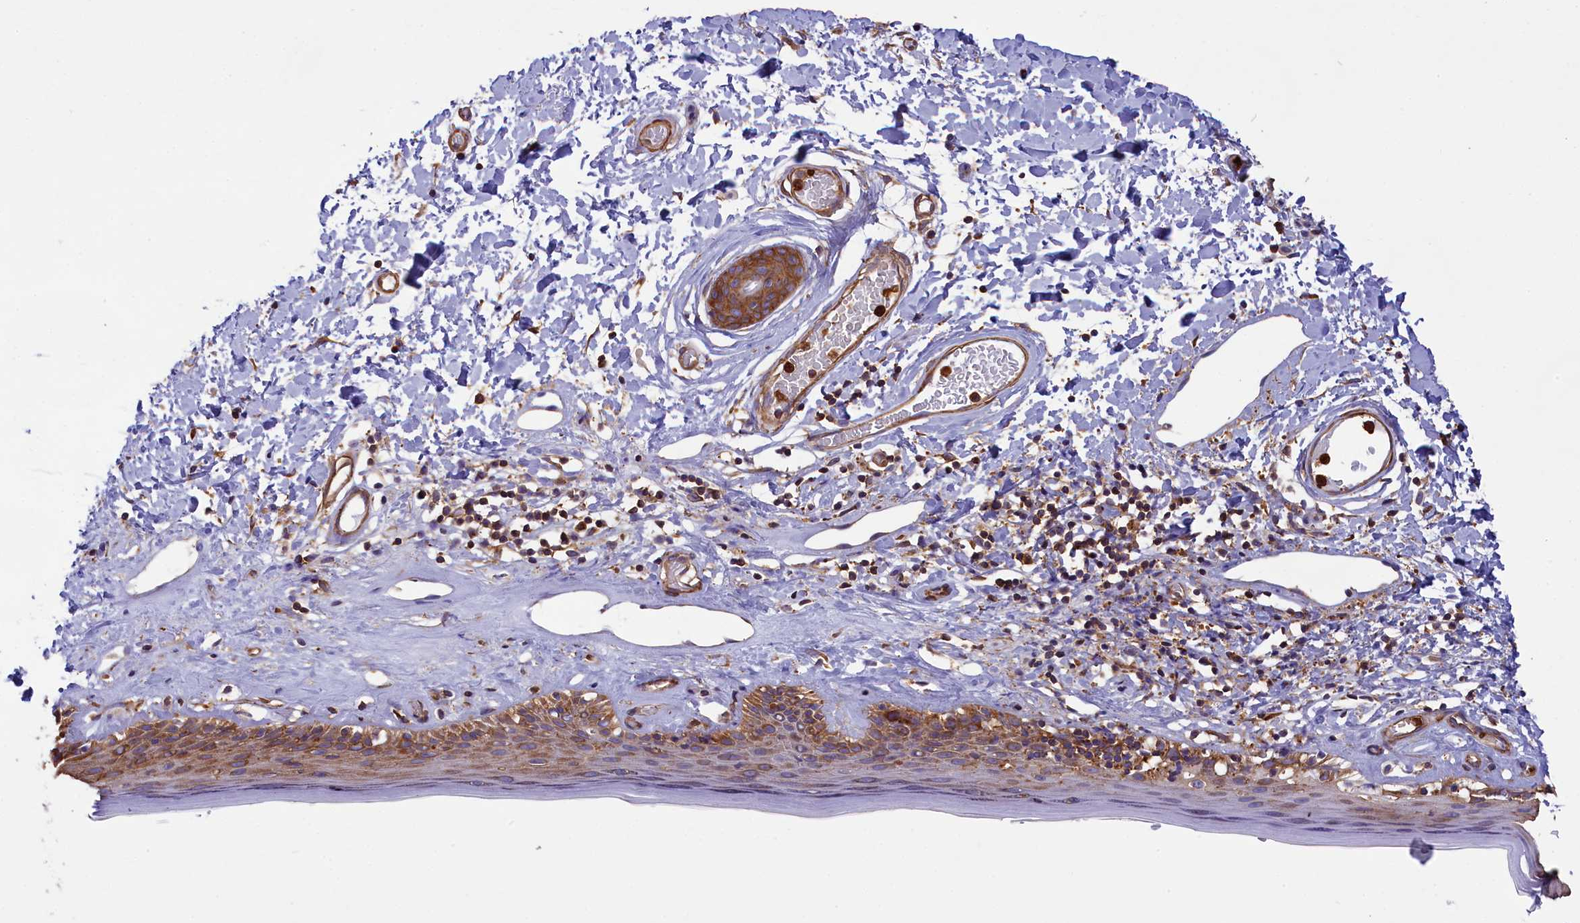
{"staining": {"intensity": "moderate", "quantity": ">75%", "location": "cytoplasmic/membranous"}, "tissue": "skin", "cell_type": "Epidermal cells", "image_type": "normal", "snomed": [{"axis": "morphology", "description": "Normal tissue, NOS"}, {"axis": "topography", "description": "Adipose tissue"}, {"axis": "topography", "description": "Vascular tissue"}, {"axis": "topography", "description": "Vulva"}, {"axis": "topography", "description": "Peripheral nerve tissue"}], "caption": "The histopathology image exhibits immunohistochemical staining of benign skin. There is moderate cytoplasmic/membranous expression is seen in about >75% of epidermal cells.", "gene": "GYS1", "patient": {"sex": "female", "age": 86}}